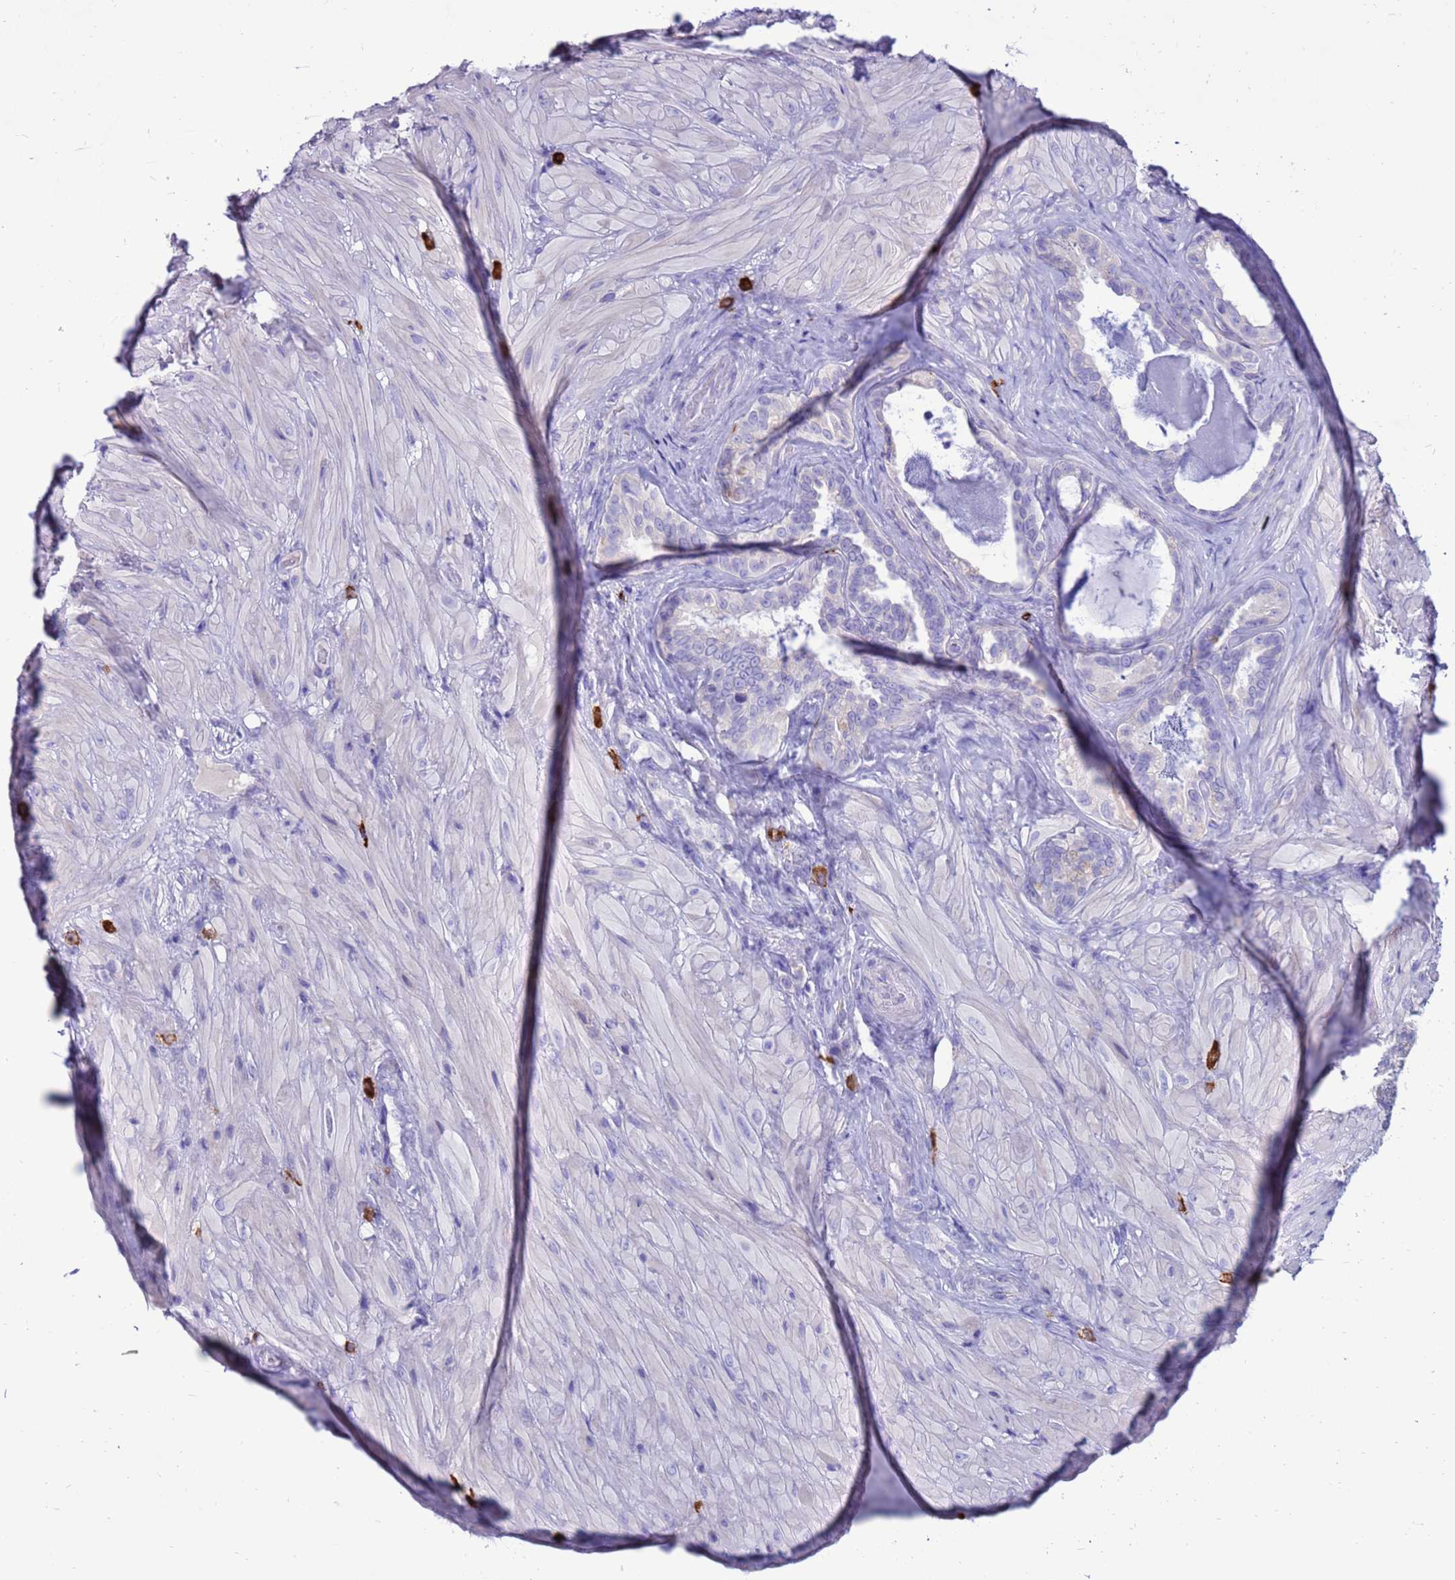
{"staining": {"intensity": "negative", "quantity": "none", "location": "none"}, "tissue": "seminal vesicle", "cell_type": "Glandular cells", "image_type": "normal", "snomed": [{"axis": "morphology", "description": "Normal tissue, NOS"}, {"axis": "topography", "description": "Seminal veicle"}, {"axis": "topography", "description": "Peripheral nerve tissue"}], "caption": "Glandular cells show no significant expression in unremarkable seminal vesicle. (DAB immunohistochemistry with hematoxylin counter stain).", "gene": "PDE10A", "patient": {"sex": "male", "age": 67}}